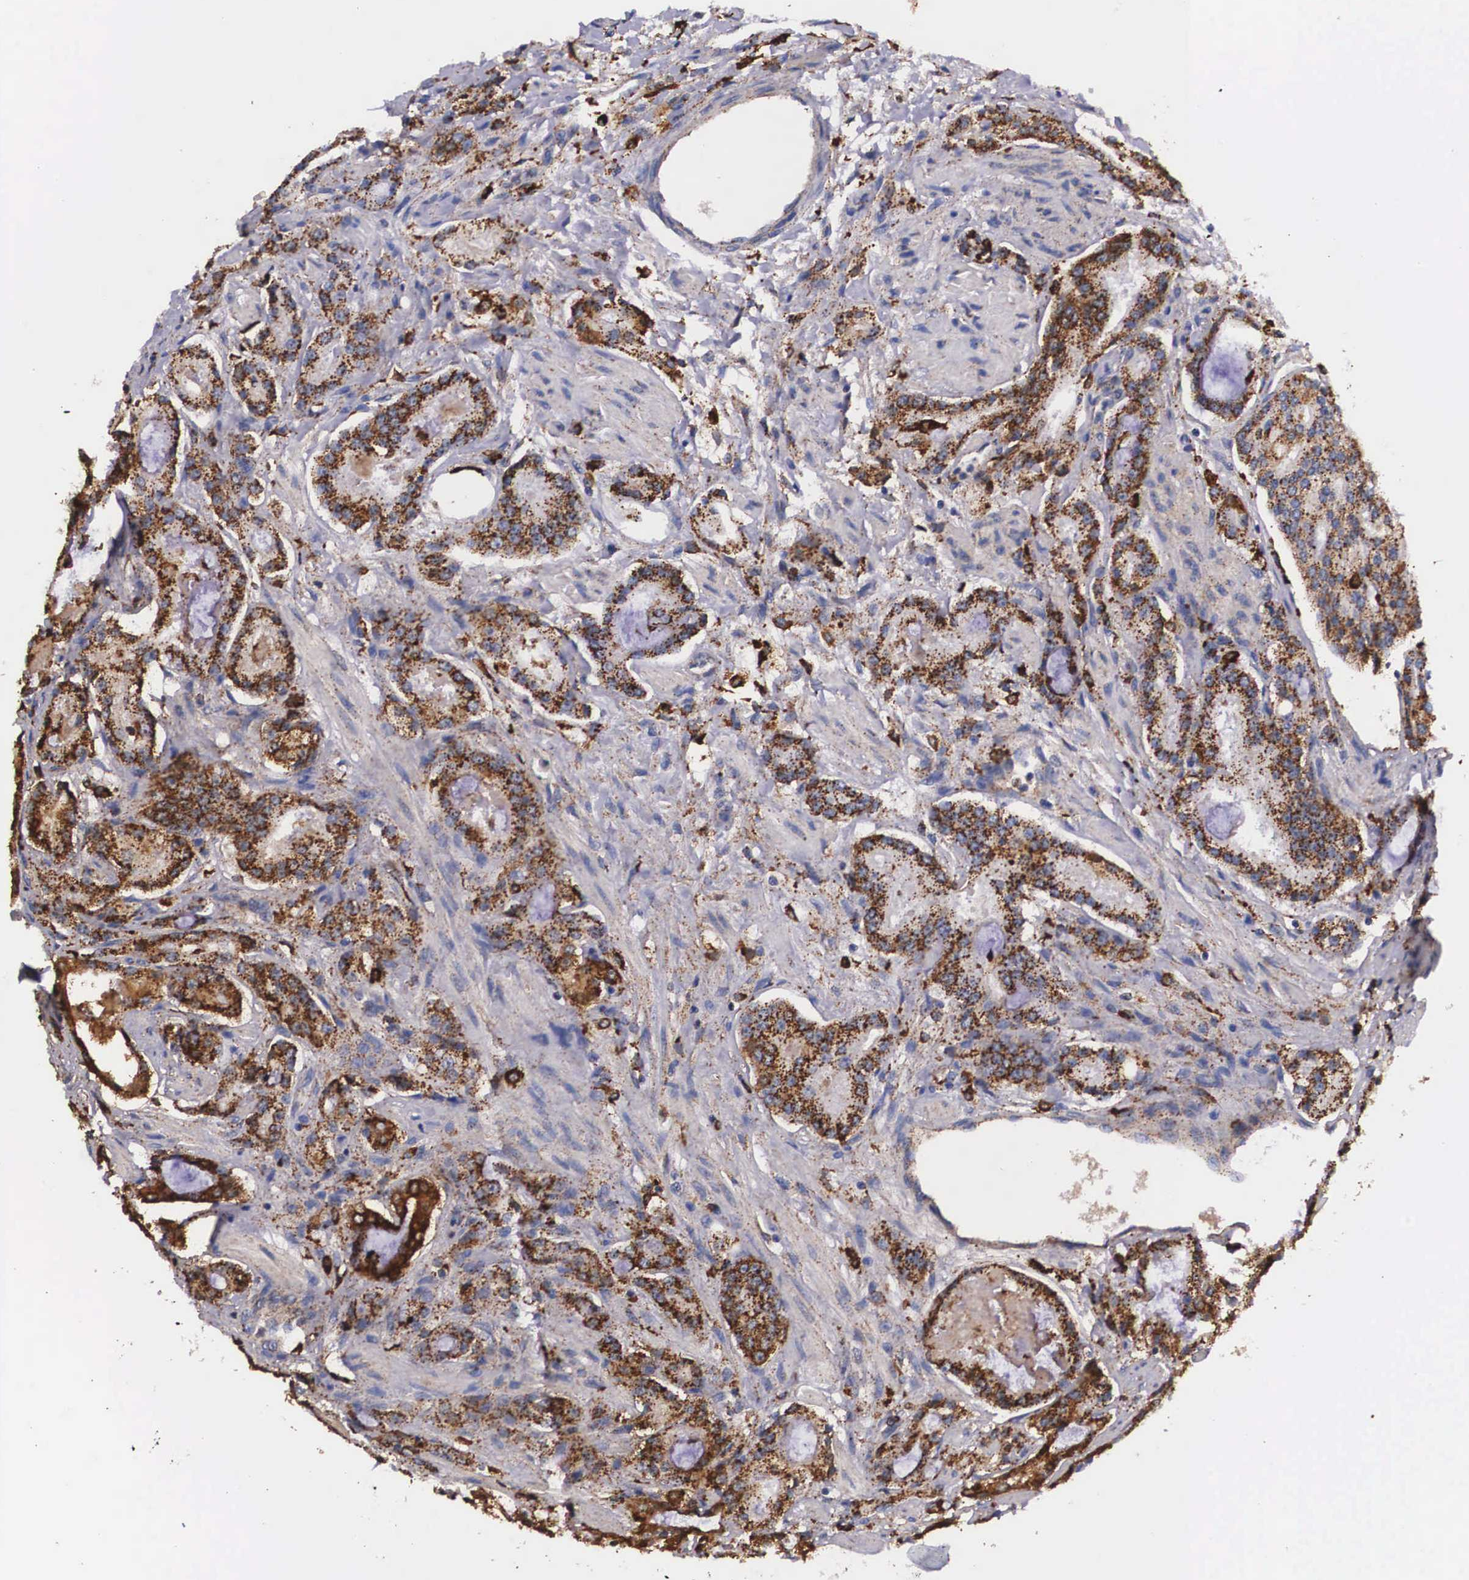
{"staining": {"intensity": "moderate", "quantity": ">75%", "location": "cytoplasmic/membranous"}, "tissue": "prostate cancer", "cell_type": "Tumor cells", "image_type": "cancer", "snomed": [{"axis": "morphology", "description": "Adenocarcinoma, Medium grade"}, {"axis": "topography", "description": "Prostate"}], "caption": "An image showing moderate cytoplasmic/membranous staining in approximately >75% of tumor cells in prostate medium-grade adenocarcinoma, as visualized by brown immunohistochemical staining.", "gene": "NAGA", "patient": {"sex": "male", "age": 72}}